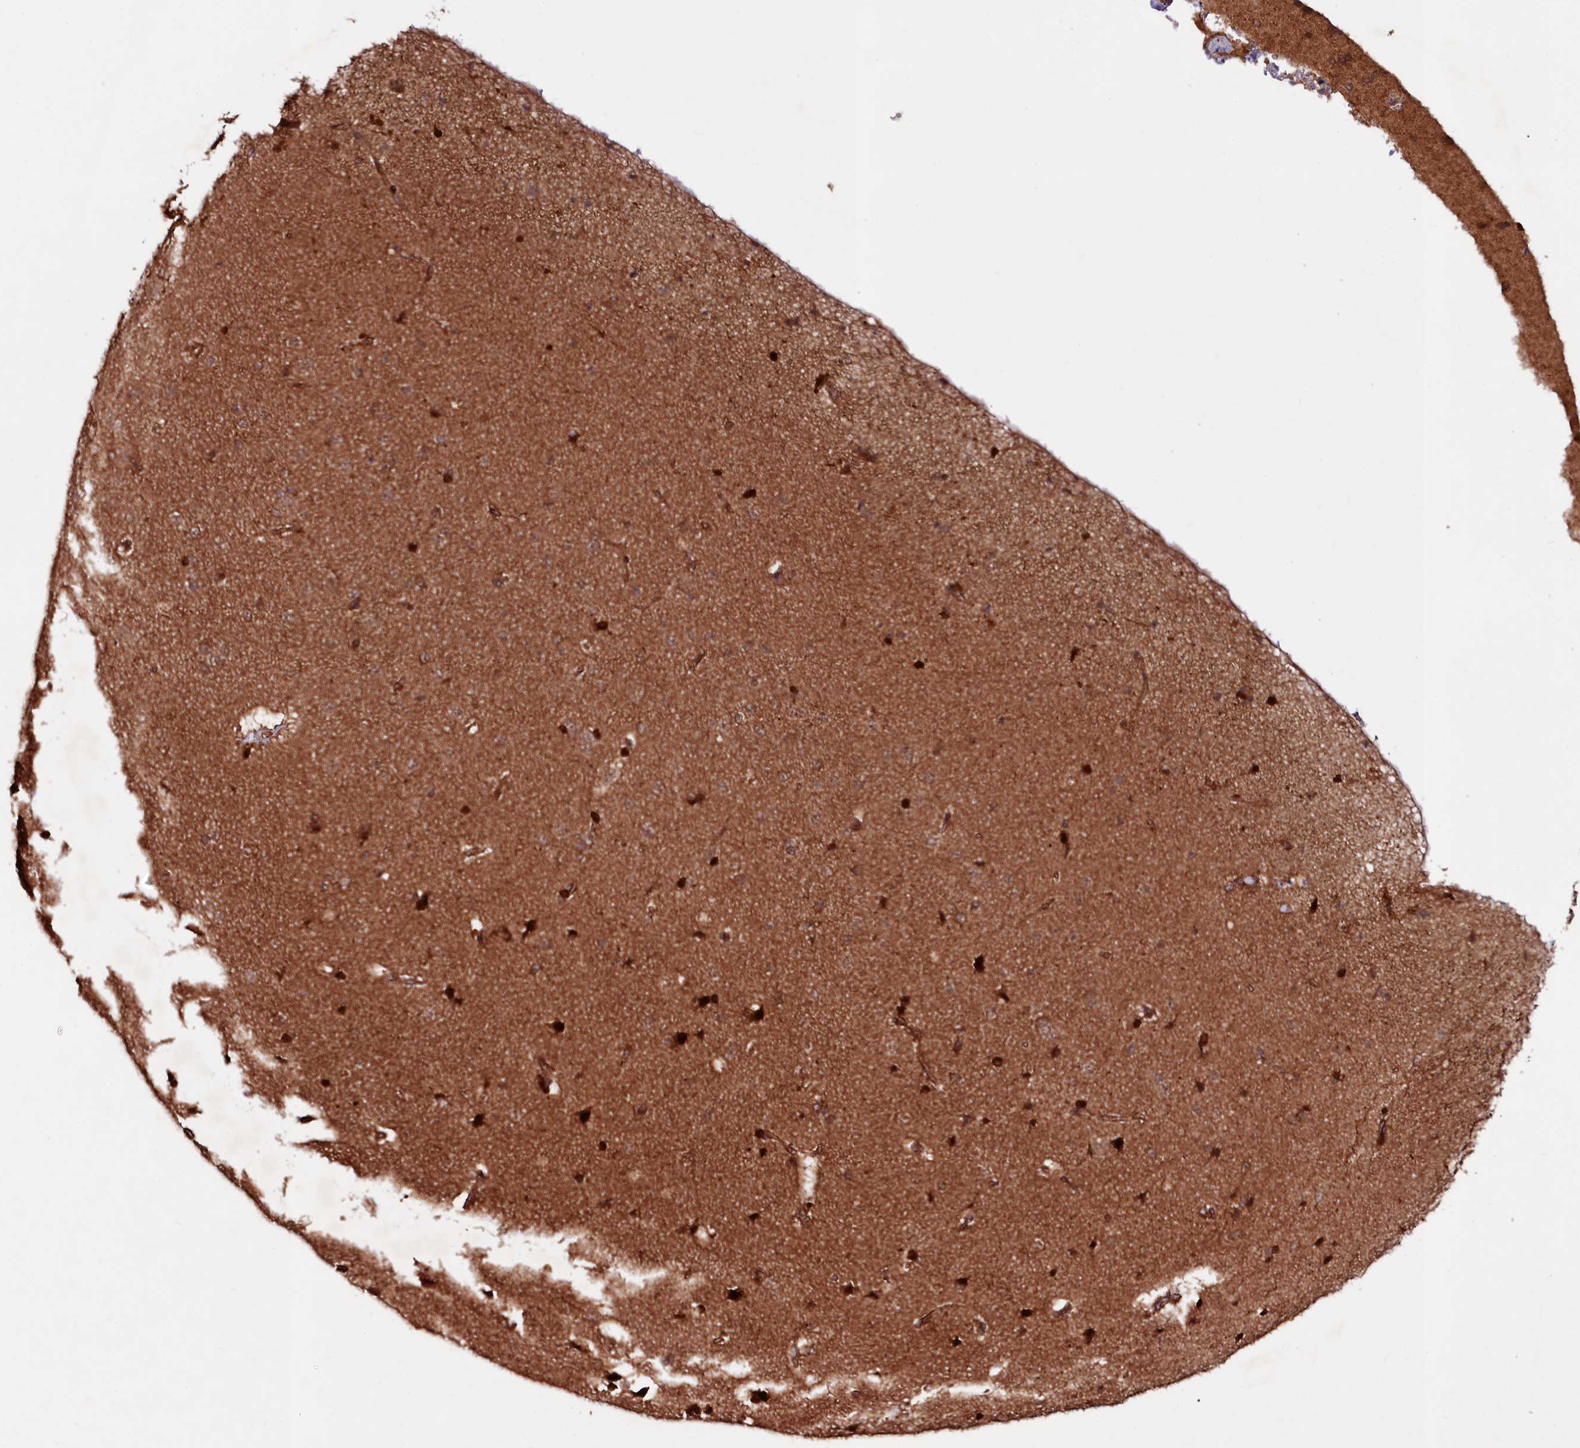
{"staining": {"intensity": "moderate", "quantity": "25%-75%", "location": "cytoplasmic/membranous"}, "tissue": "cerebral cortex", "cell_type": "Endothelial cells", "image_type": "normal", "snomed": [{"axis": "morphology", "description": "Normal tissue, NOS"}, {"axis": "topography", "description": "Cerebral cortex"}], "caption": "Normal cerebral cortex was stained to show a protein in brown. There is medium levels of moderate cytoplasmic/membranous positivity in approximately 25%-75% of endothelial cells. The staining was performed using DAB, with brown indicating positive protein expression. Nuclei are stained blue with hematoxylin.", "gene": "NEDD1", "patient": {"sex": "male", "age": 62}}